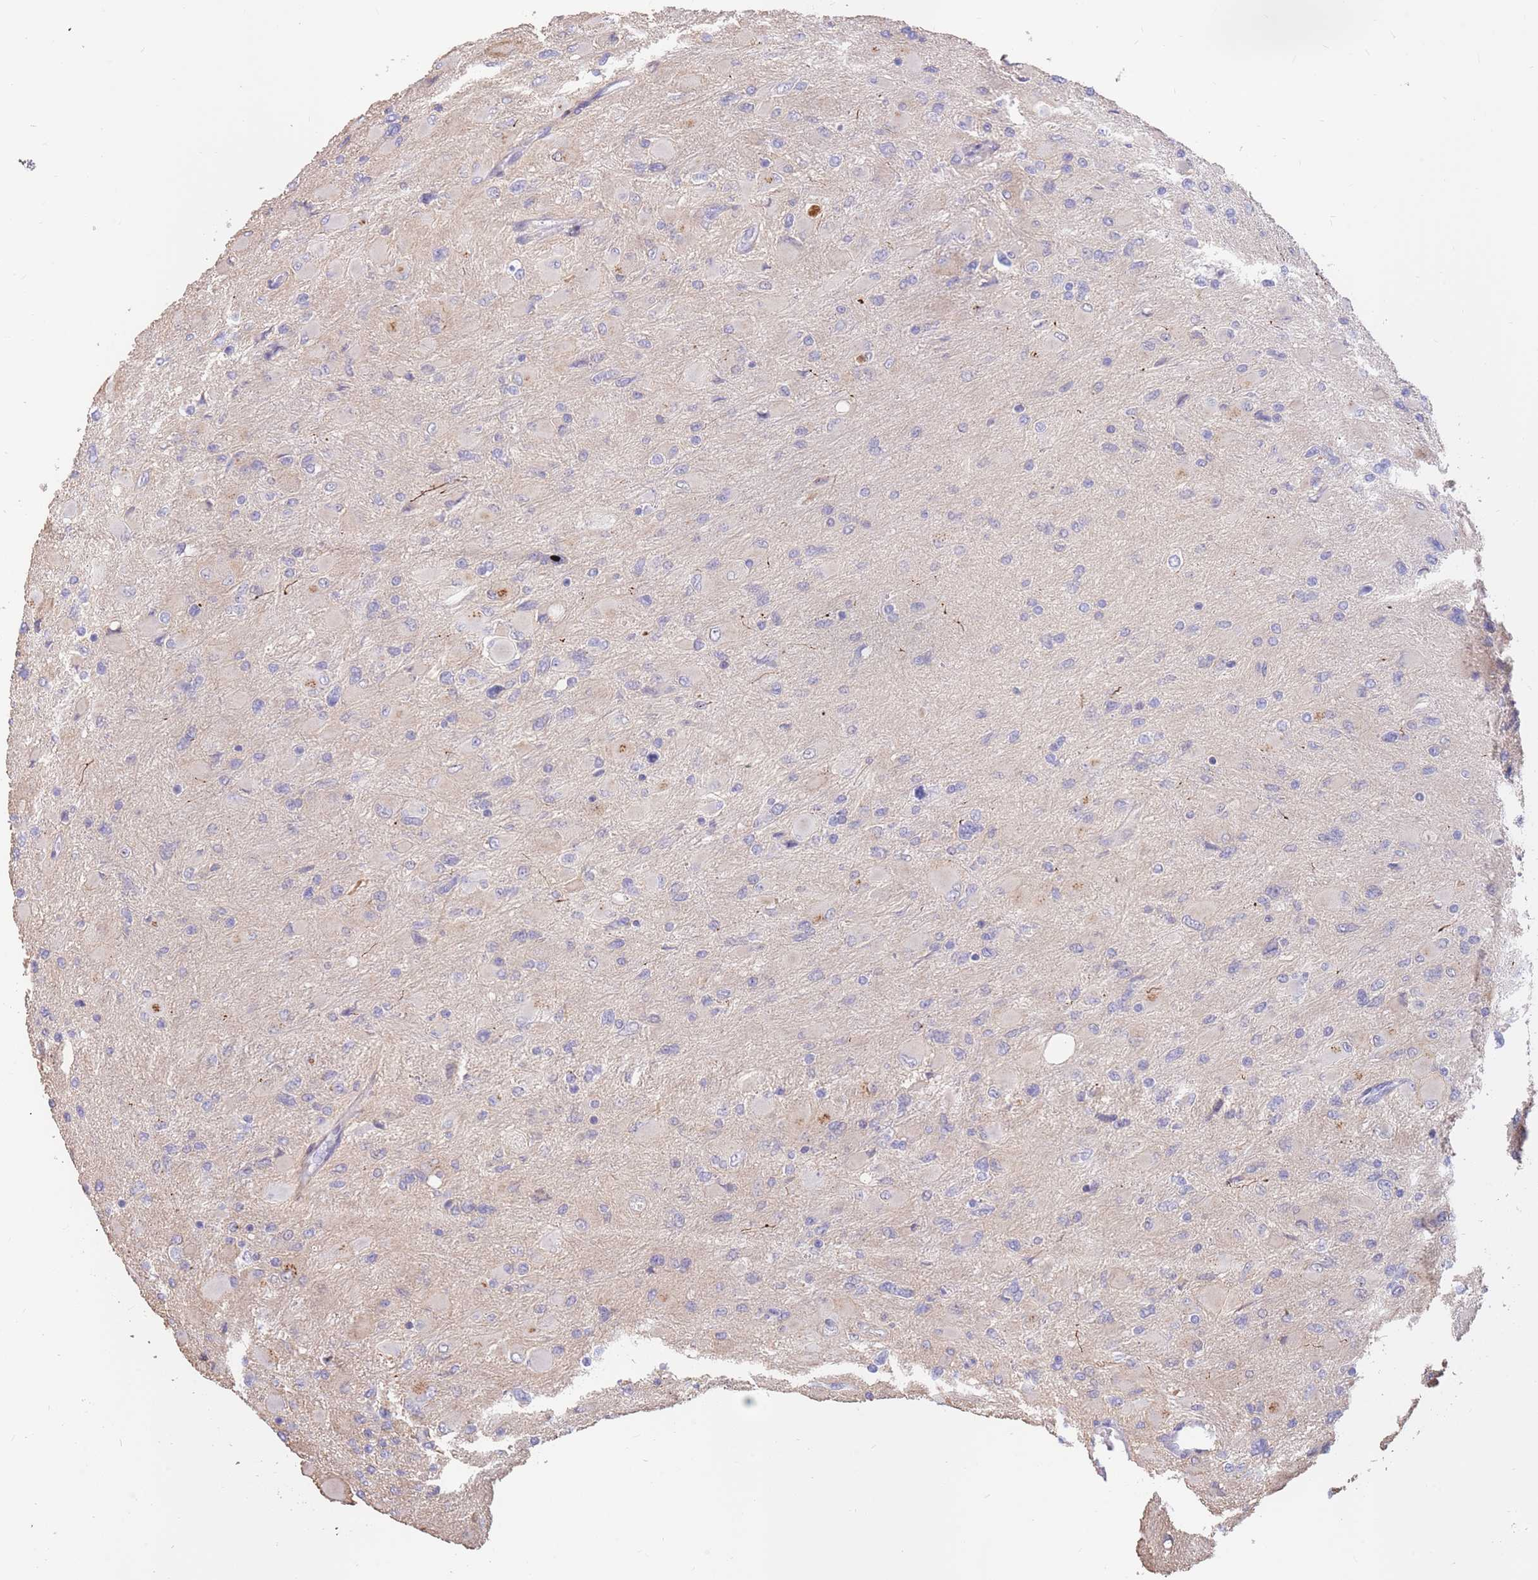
{"staining": {"intensity": "negative", "quantity": "none", "location": "none"}, "tissue": "glioma", "cell_type": "Tumor cells", "image_type": "cancer", "snomed": [{"axis": "morphology", "description": "Glioma, malignant, High grade"}, {"axis": "topography", "description": "Cerebral cortex"}], "caption": "The immunohistochemistry (IHC) histopathology image has no significant staining in tumor cells of malignant glioma (high-grade) tissue. (Stains: DAB (3,3'-diaminobenzidine) IHC with hematoxylin counter stain, Microscopy: brightfield microscopy at high magnification).", "gene": "BORCS5", "patient": {"sex": "female", "age": 36}}